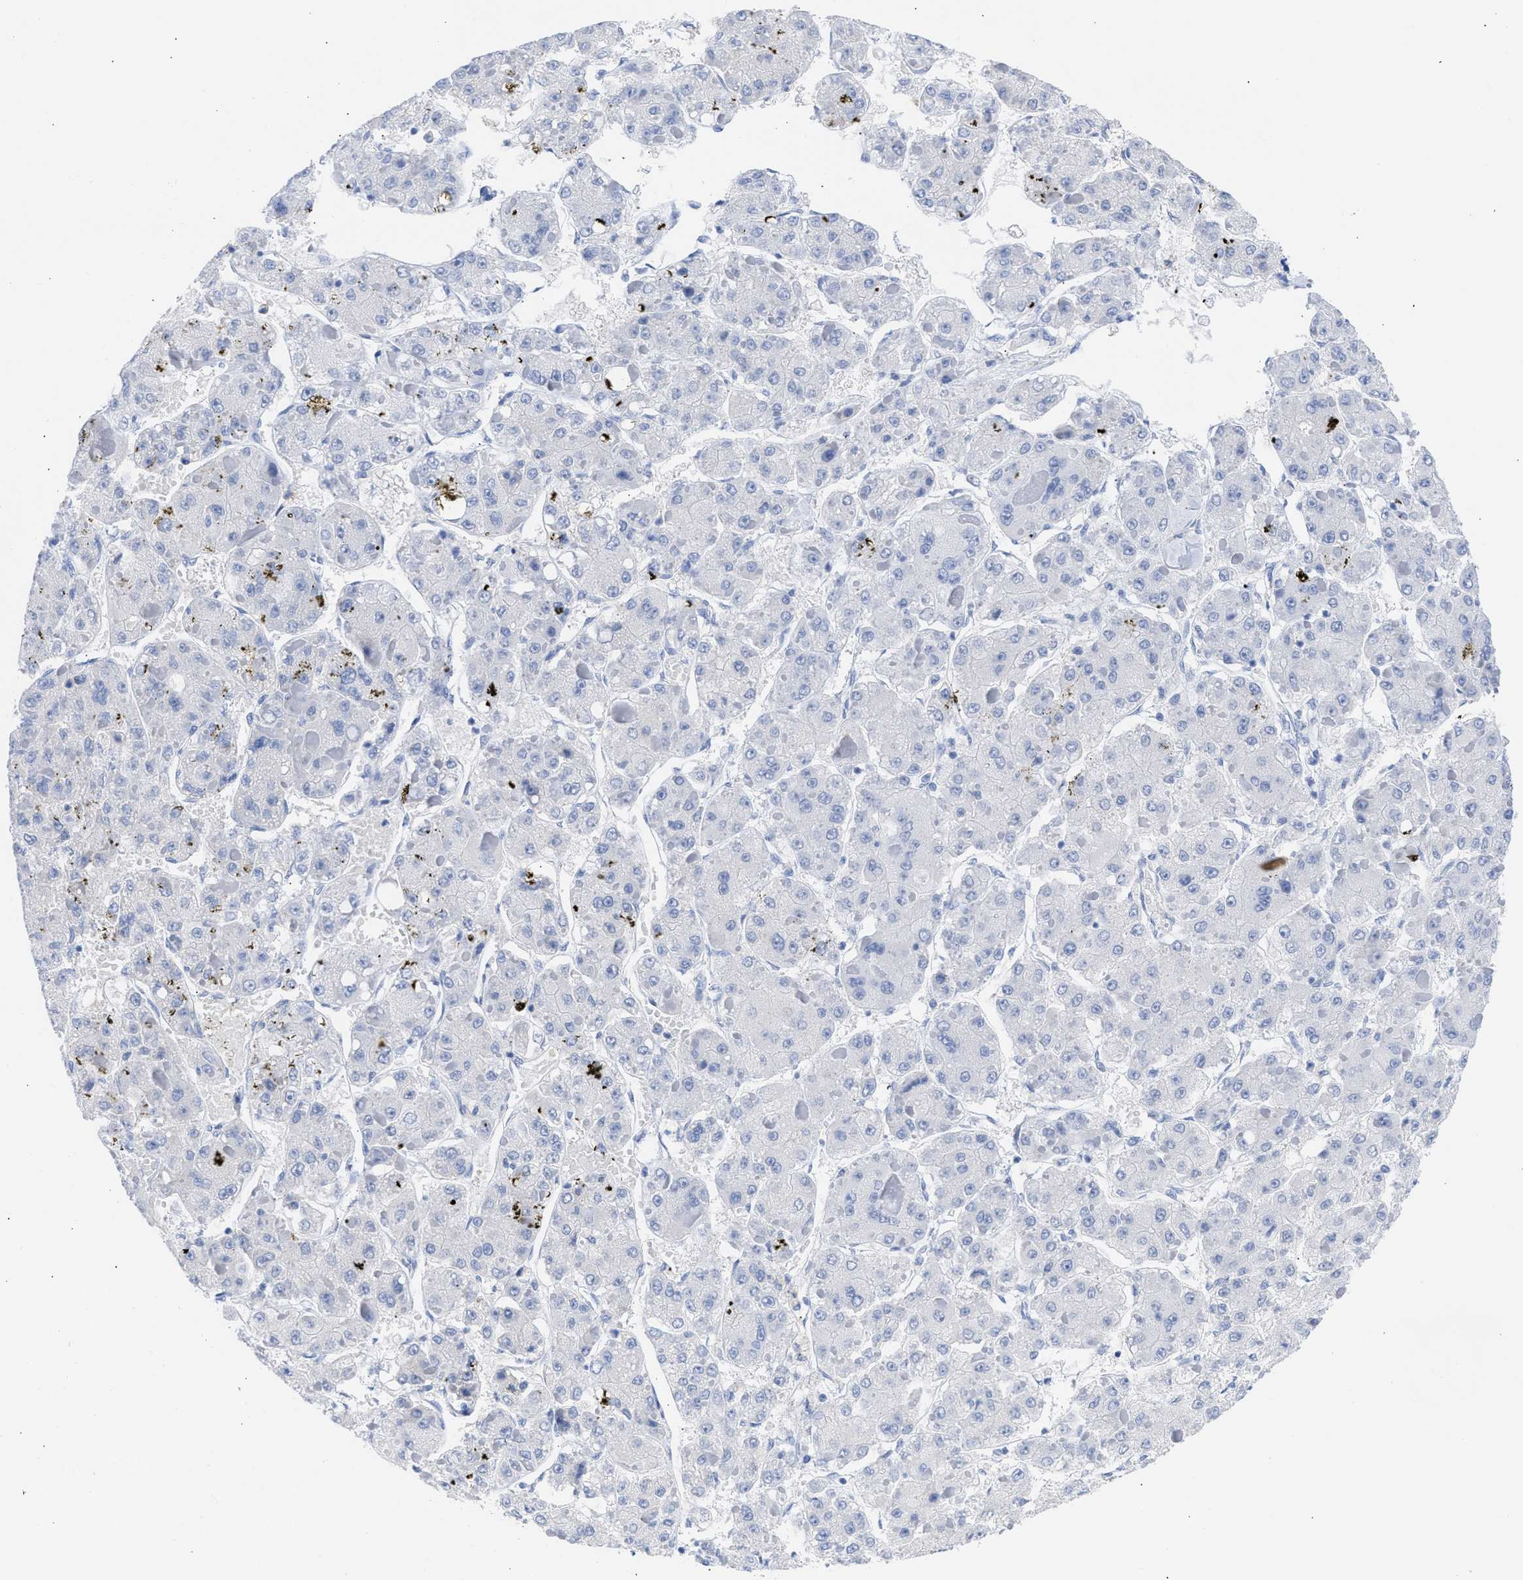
{"staining": {"intensity": "negative", "quantity": "none", "location": "none"}, "tissue": "liver cancer", "cell_type": "Tumor cells", "image_type": "cancer", "snomed": [{"axis": "morphology", "description": "Carcinoma, Hepatocellular, NOS"}, {"axis": "topography", "description": "Liver"}], "caption": "Tumor cells show no significant protein positivity in liver cancer.", "gene": "RSPH1", "patient": {"sex": "female", "age": 73}}